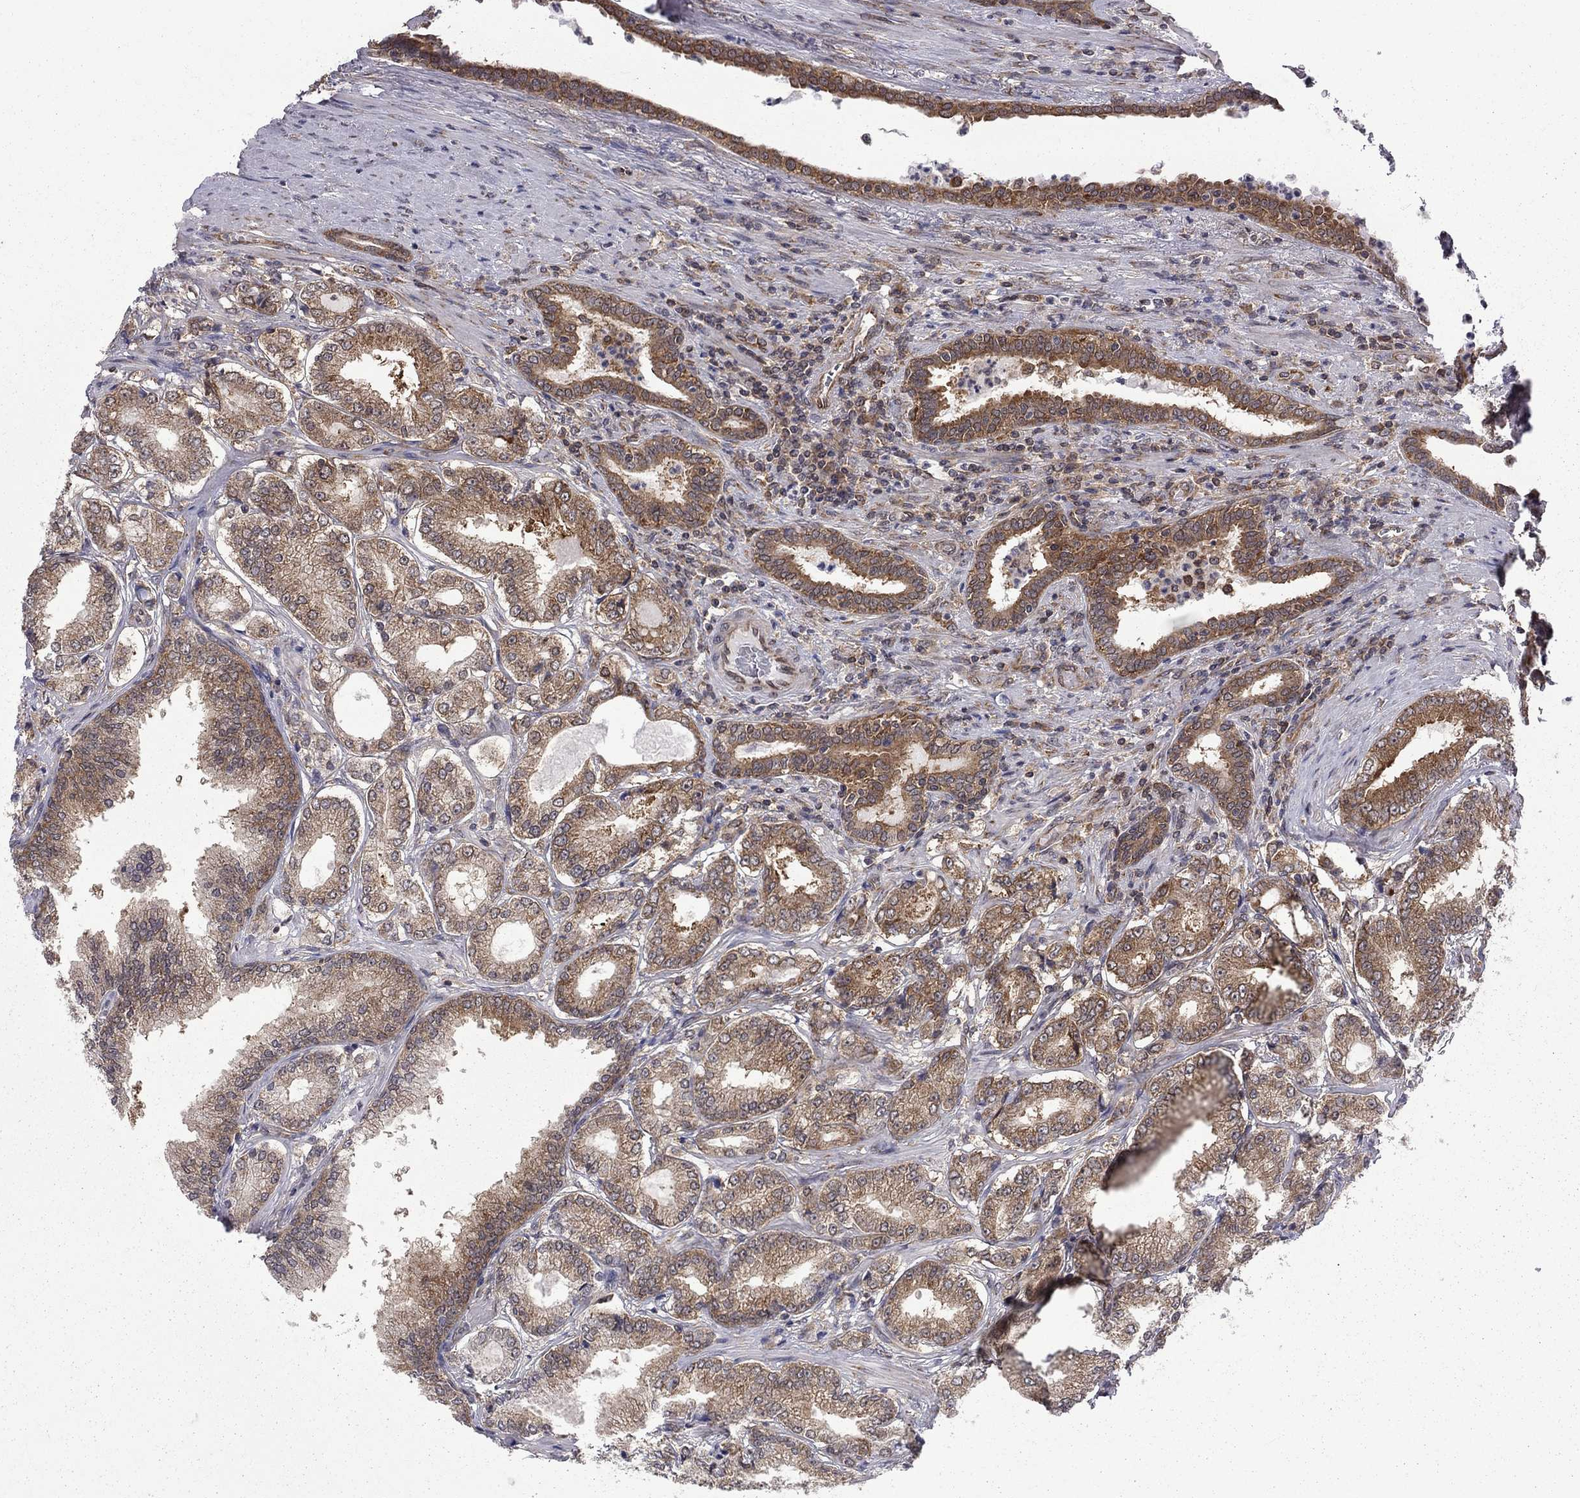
{"staining": {"intensity": "moderate", "quantity": ">75%", "location": "cytoplasmic/membranous"}, "tissue": "prostate cancer", "cell_type": "Tumor cells", "image_type": "cancer", "snomed": [{"axis": "morphology", "description": "Adenocarcinoma, NOS"}, {"axis": "topography", "description": "Prostate"}], "caption": "Prostate adenocarcinoma tissue demonstrates moderate cytoplasmic/membranous expression in approximately >75% of tumor cells, visualized by immunohistochemistry. The protein is shown in brown color, while the nuclei are stained blue.", "gene": "NAA50", "patient": {"sex": "male", "age": 65}}